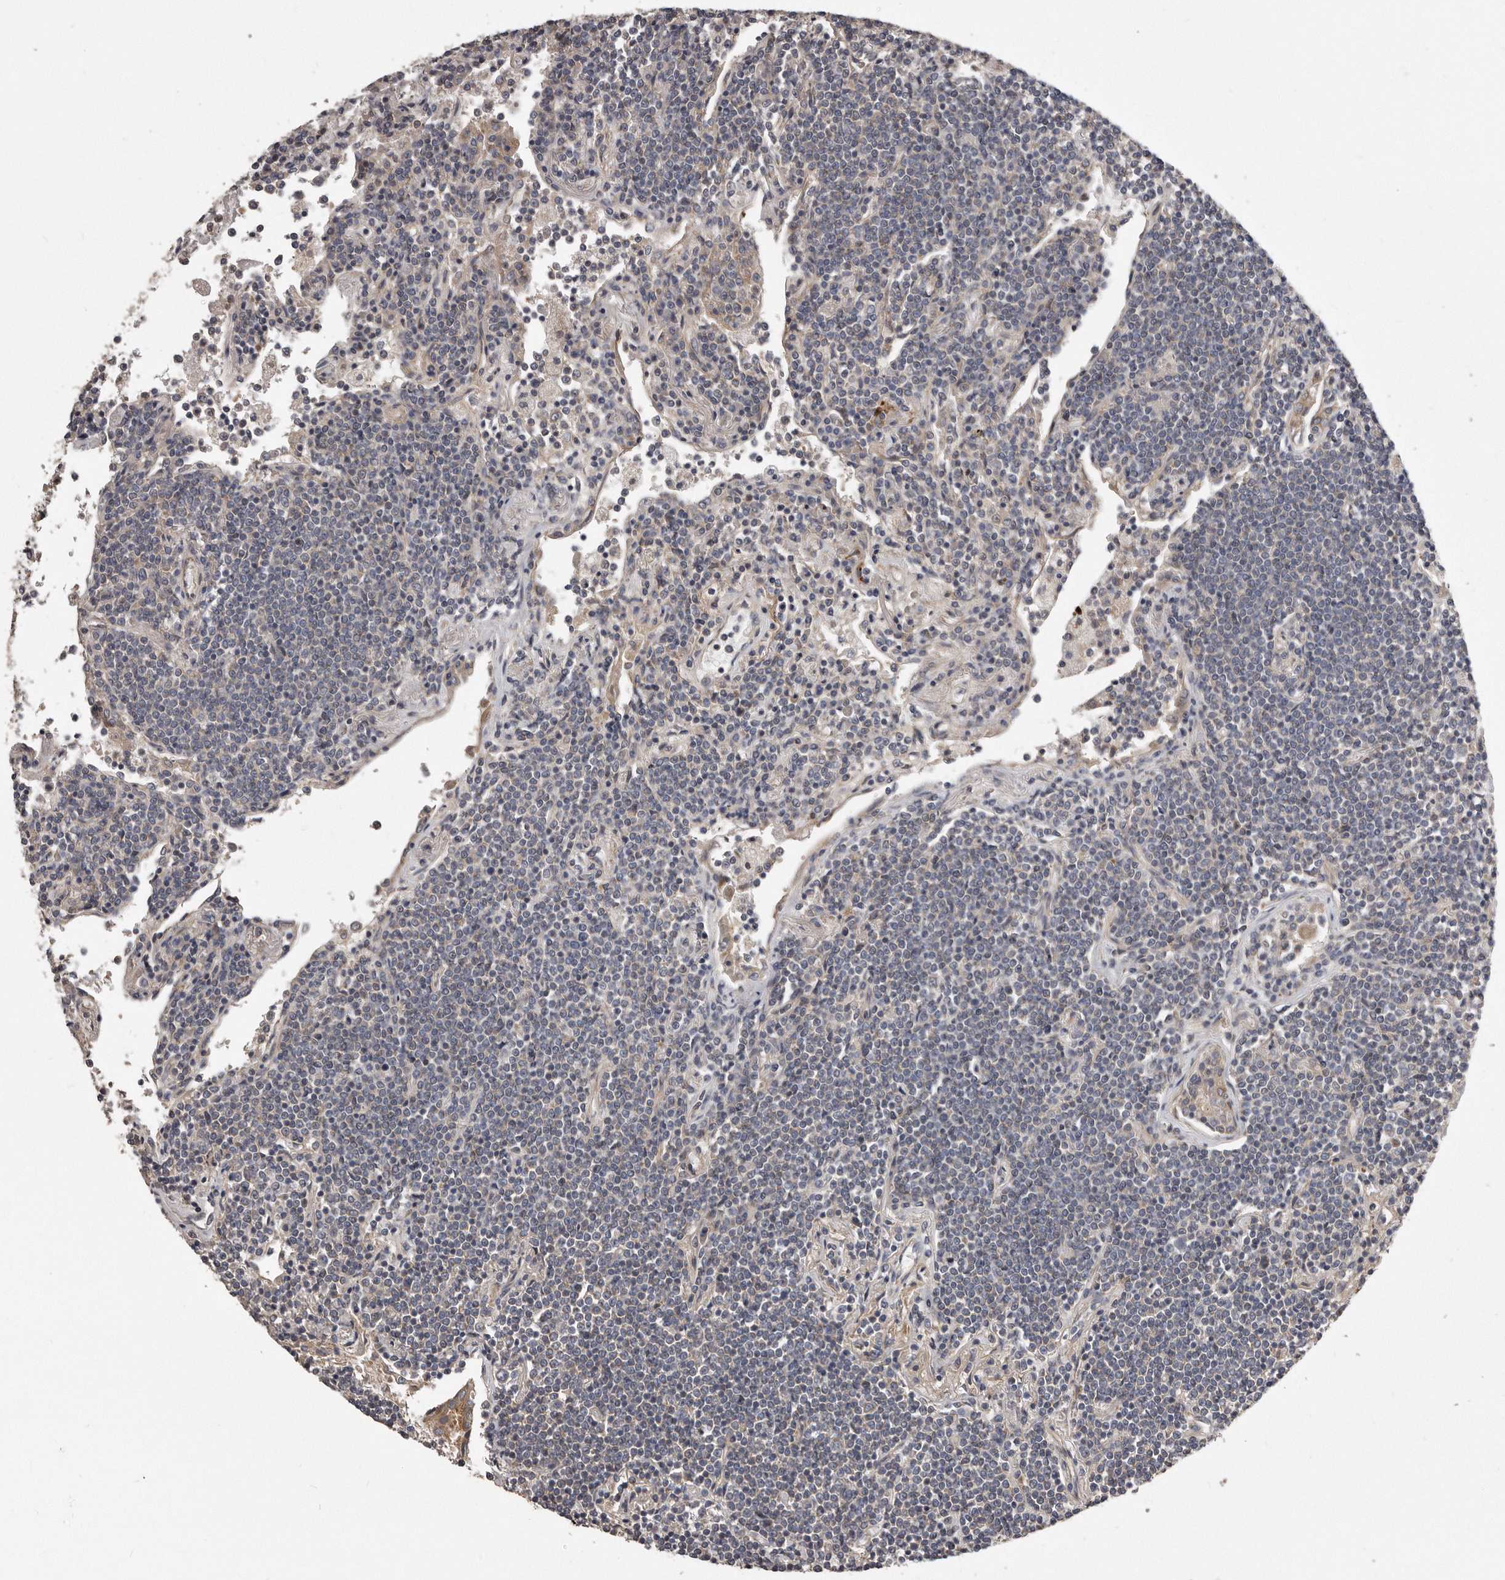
{"staining": {"intensity": "negative", "quantity": "none", "location": "none"}, "tissue": "lymphoma", "cell_type": "Tumor cells", "image_type": "cancer", "snomed": [{"axis": "morphology", "description": "Malignant lymphoma, non-Hodgkin's type, Low grade"}, {"axis": "topography", "description": "Lung"}], "caption": "Tumor cells show no significant protein expression in malignant lymphoma, non-Hodgkin's type (low-grade).", "gene": "ARMCX1", "patient": {"sex": "female", "age": 71}}